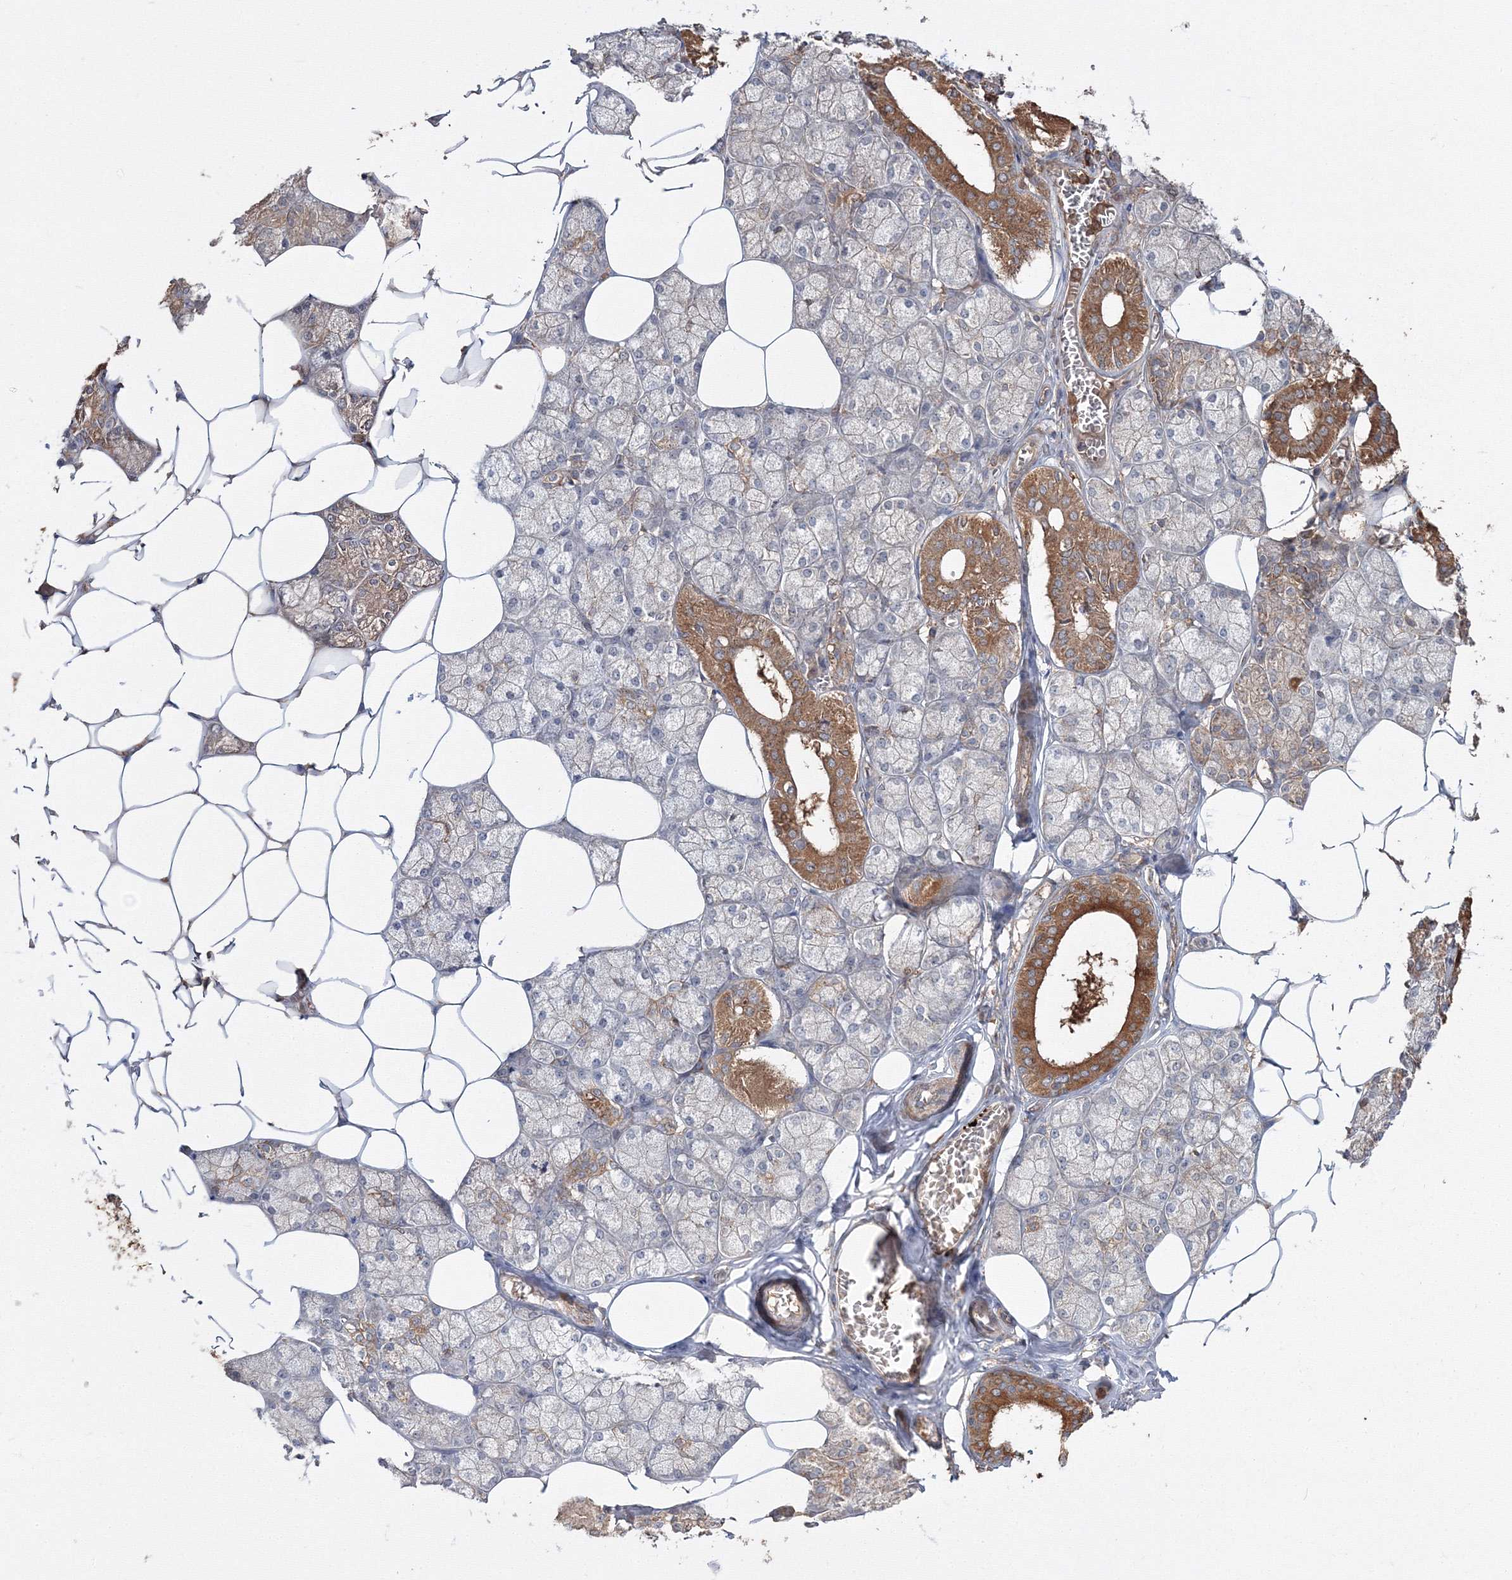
{"staining": {"intensity": "strong", "quantity": "25%-75%", "location": "cytoplasmic/membranous"}, "tissue": "salivary gland", "cell_type": "Glandular cells", "image_type": "normal", "snomed": [{"axis": "morphology", "description": "Normal tissue, NOS"}, {"axis": "topography", "description": "Salivary gland"}], "caption": "This image displays normal salivary gland stained with IHC to label a protein in brown. The cytoplasmic/membranous of glandular cells show strong positivity for the protein. Nuclei are counter-stained blue.", "gene": "DDO", "patient": {"sex": "male", "age": 62}}